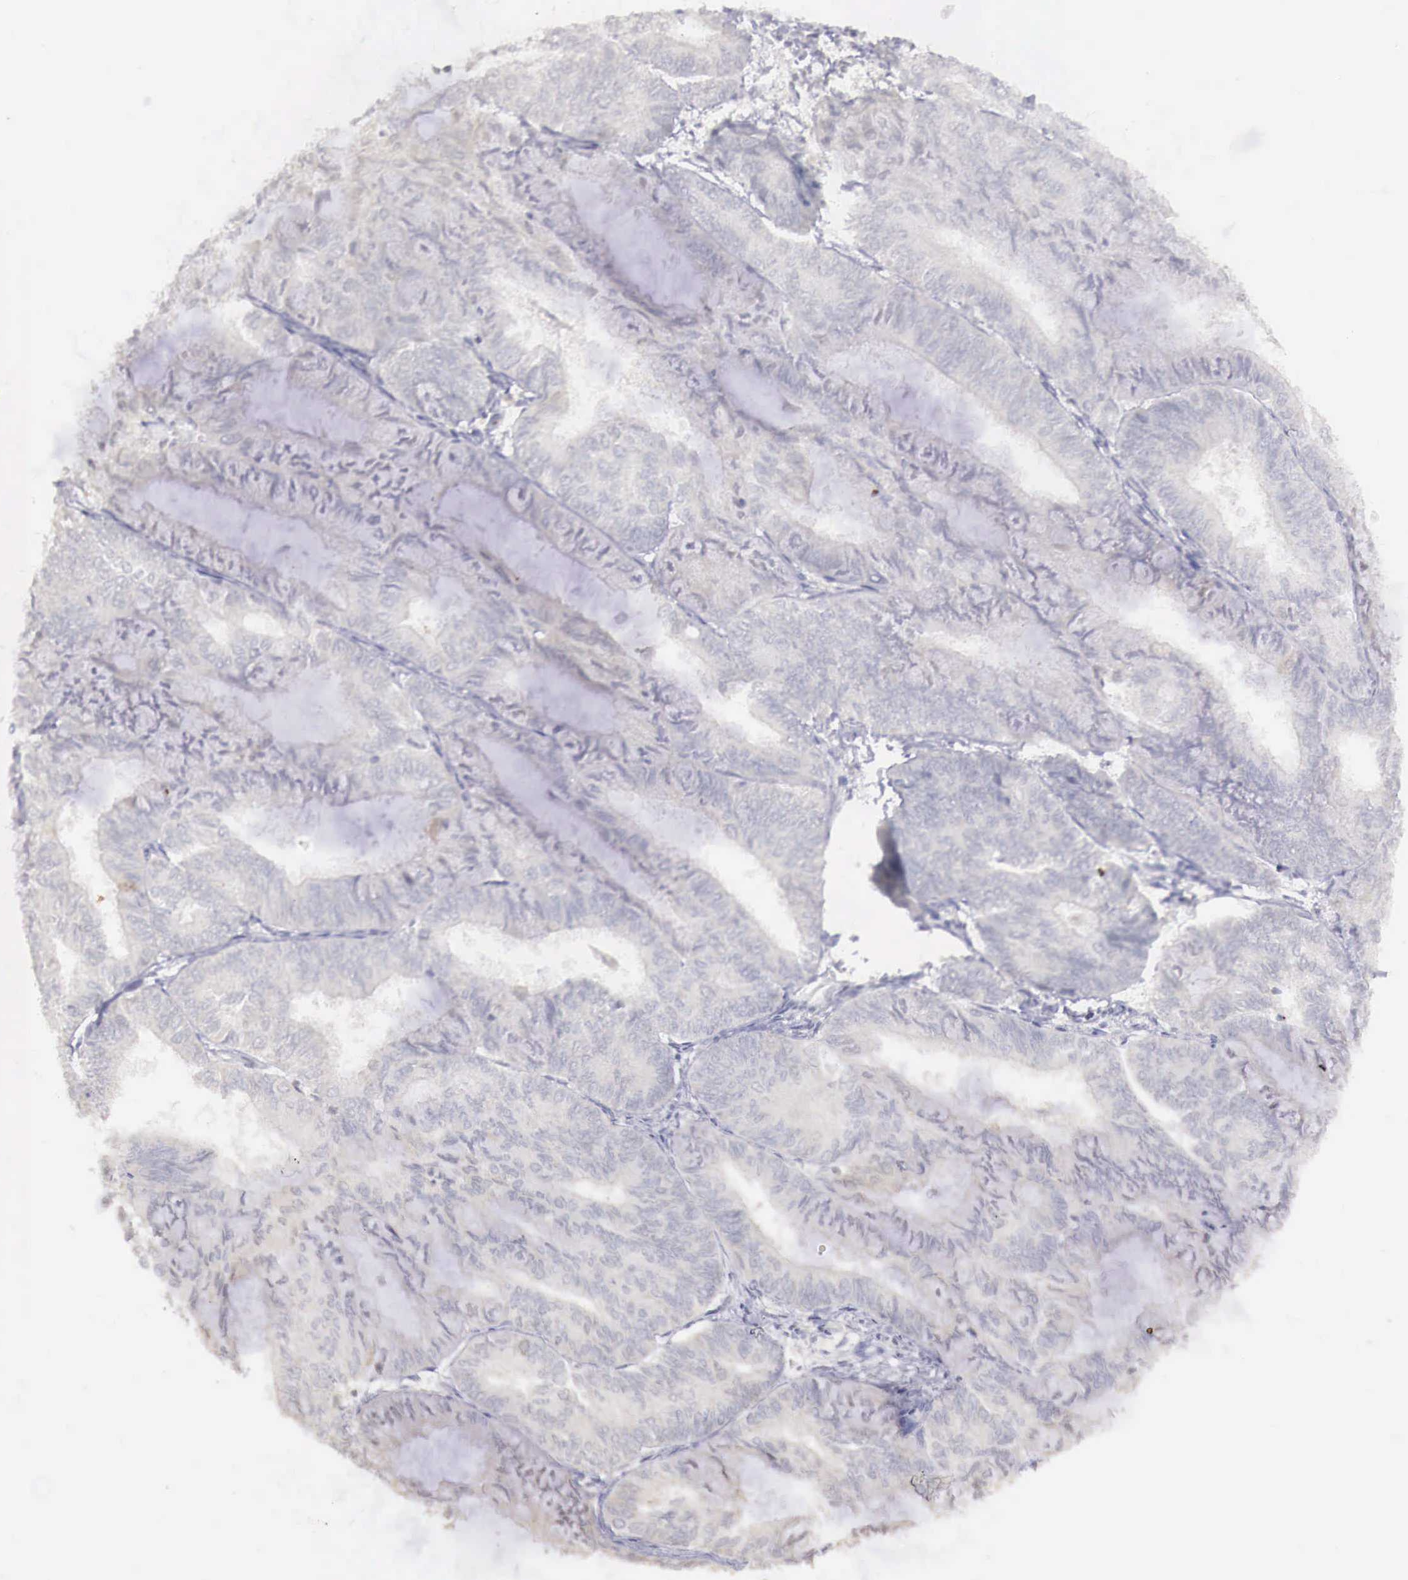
{"staining": {"intensity": "negative", "quantity": "none", "location": "none"}, "tissue": "endometrial cancer", "cell_type": "Tumor cells", "image_type": "cancer", "snomed": [{"axis": "morphology", "description": "Adenocarcinoma, NOS"}, {"axis": "topography", "description": "Endometrium"}], "caption": "The immunohistochemistry image has no significant expression in tumor cells of endometrial adenocarcinoma tissue.", "gene": "TBC1D9", "patient": {"sex": "female", "age": 59}}